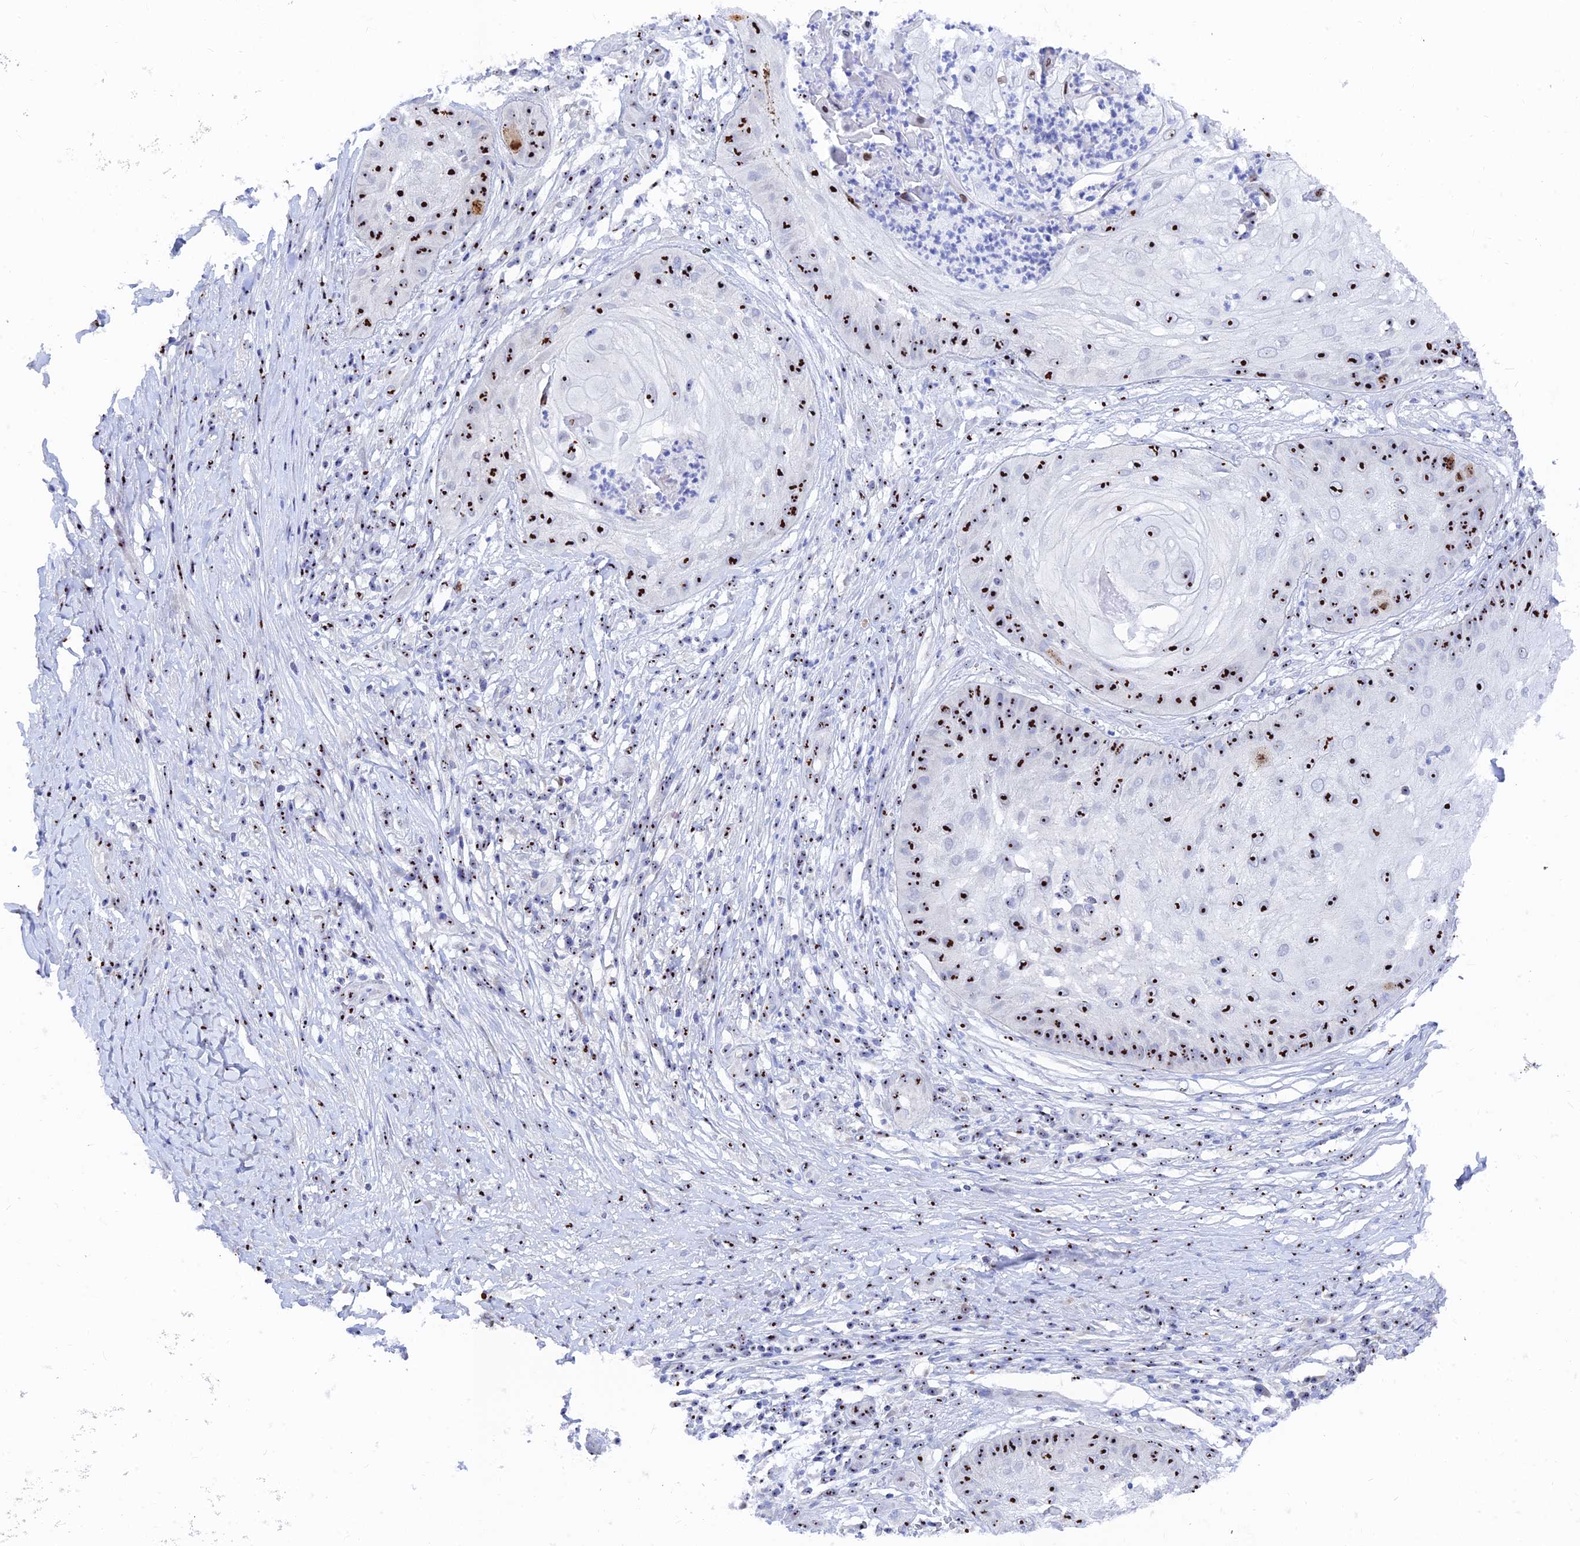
{"staining": {"intensity": "strong", "quantity": ">75%", "location": "nuclear"}, "tissue": "skin cancer", "cell_type": "Tumor cells", "image_type": "cancer", "snomed": [{"axis": "morphology", "description": "Squamous cell carcinoma, NOS"}, {"axis": "topography", "description": "Skin"}], "caption": "IHC staining of skin squamous cell carcinoma, which reveals high levels of strong nuclear positivity in about >75% of tumor cells indicating strong nuclear protein expression. The staining was performed using DAB (3,3'-diaminobenzidine) (brown) for protein detection and nuclei were counterstained in hematoxylin (blue).", "gene": "RSL1D1", "patient": {"sex": "male", "age": 70}}